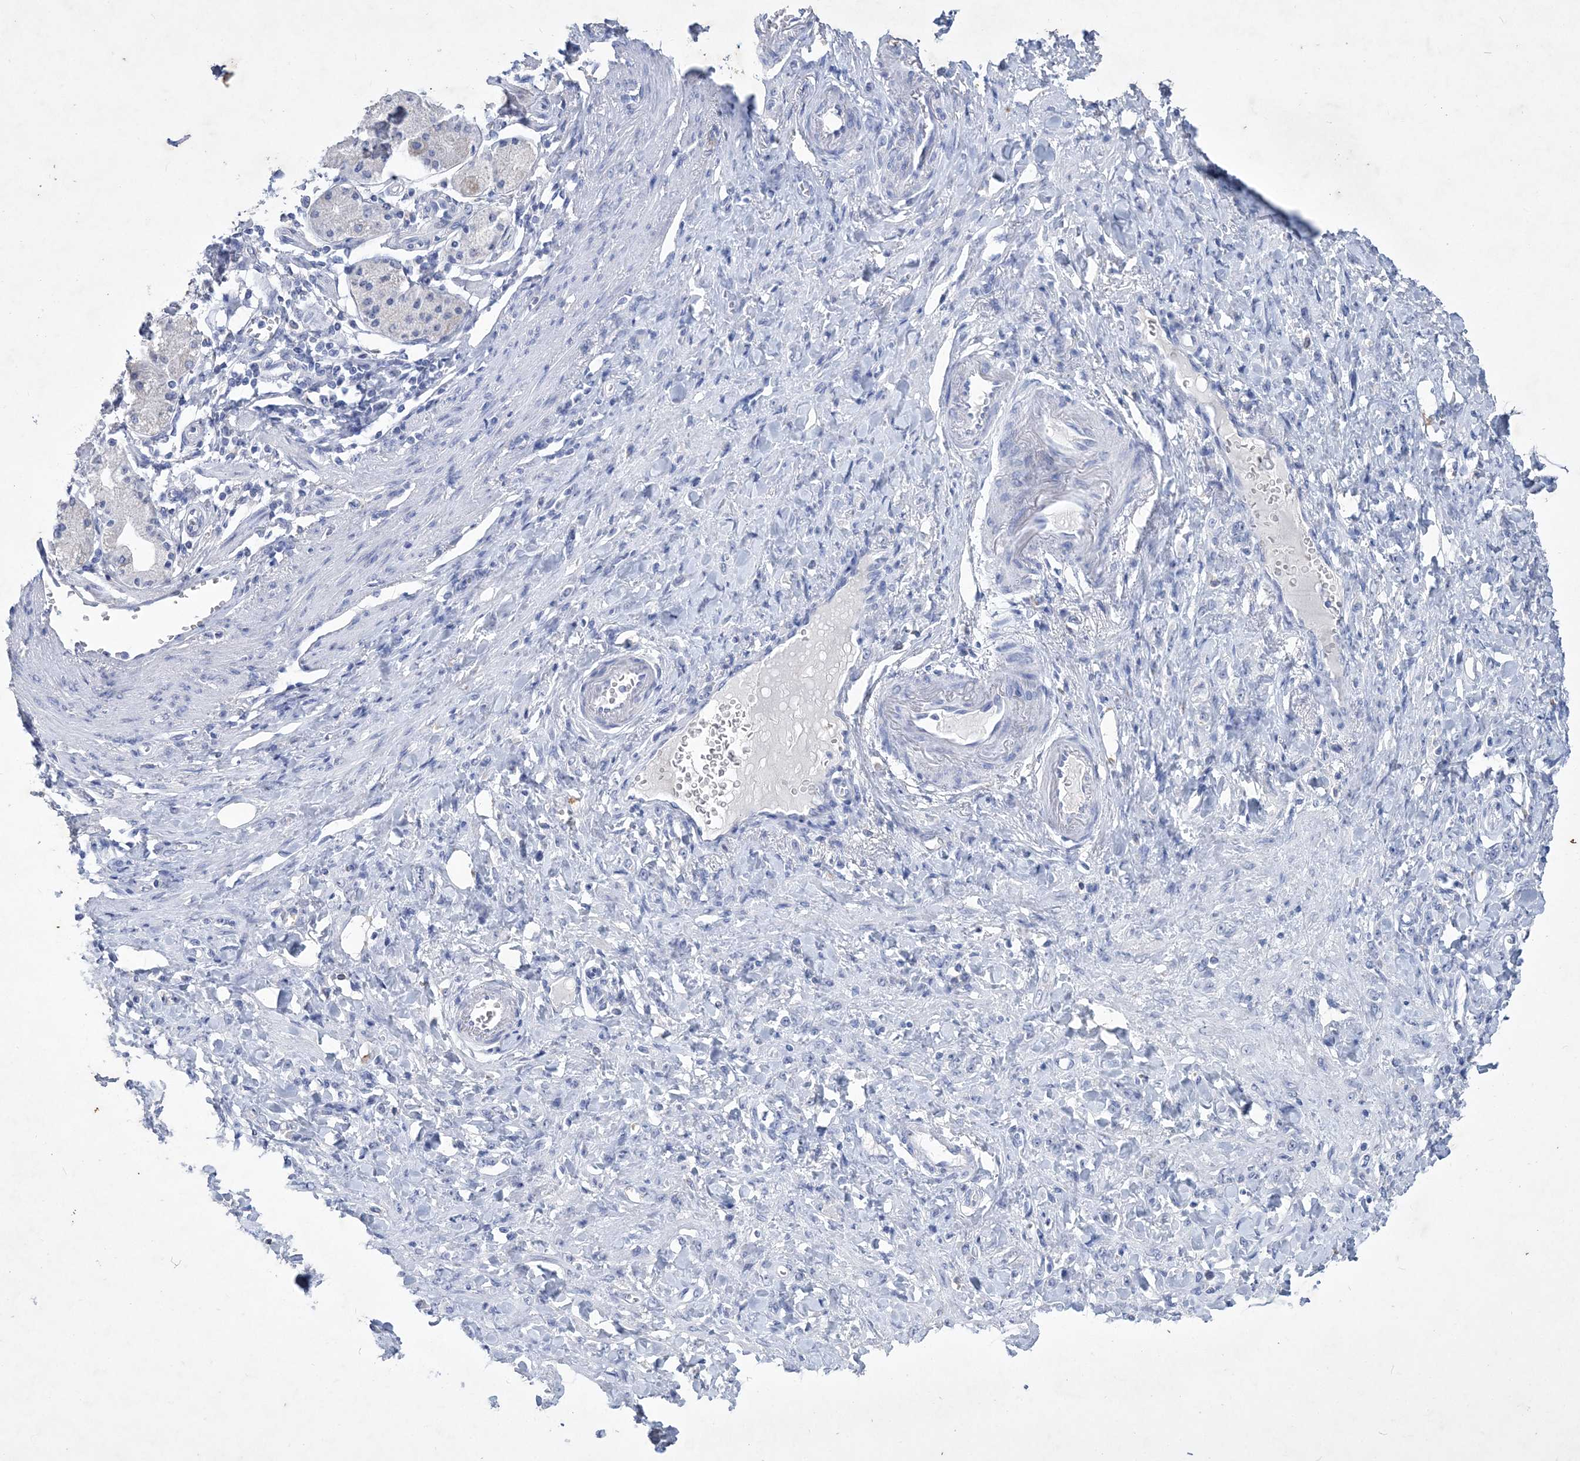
{"staining": {"intensity": "negative", "quantity": "none", "location": "none"}, "tissue": "stomach cancer", "cell_type": "Tumor cells", "image_type": "cancer", "snomed": [{"axis": "morphology", "description": "Normal tissue, NOS"}, {"axis": "morphology", "description": "Adenocarcinoma, NOS"}, {"axis": "topography", "description": "Stomach"}], "caption": "Immunohistochemical staining of human stomach cancer (adenocarcinoma) reveals no significant staining in tumor cells.", "gene": "COPS8", "patient": {"sex": "male", "age": 82}}